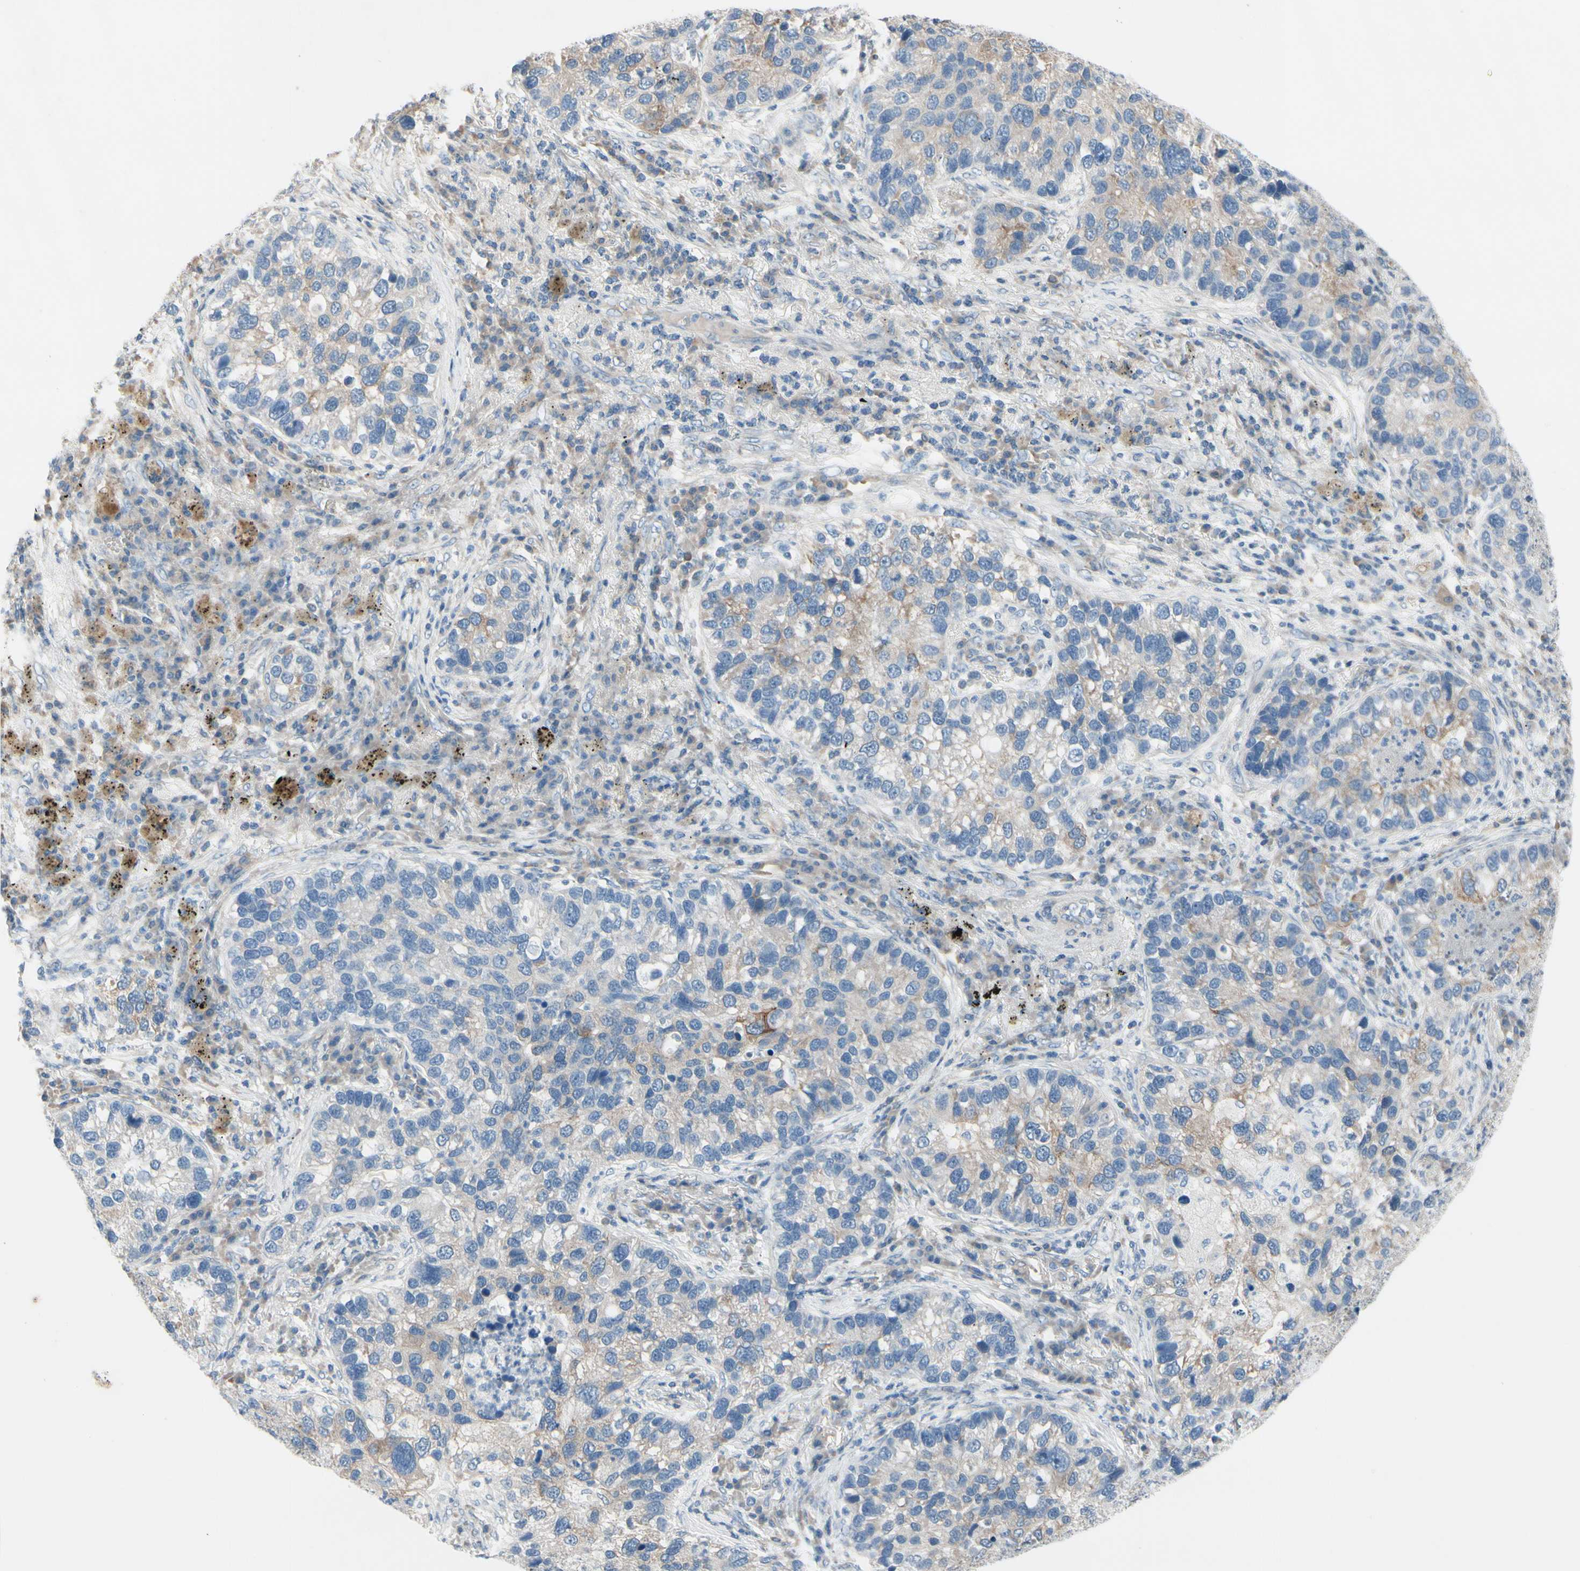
{"staining": {"intensity": "moderate", "quantity": "<25%", "location": "cytoplasmic/membranous"}, "tissue": "lung cancer", "cell_type": "Tumor cells", "image_type": "cancer", "snomed": [{"axis": "morphology", "description": "Normal tissue, NOS"}, {"axis": "morphology", "description": "Adenocarcinoma, NOS"}, {"axis": "topography", "description": "Bronchus"}, {"axis": "topography", "description": "Lung"}], "caption": "Protein expression analysis of human lung adenocarcinoma reveals moderate cytoplasmic/membranous positivity in about <25% of tumor cells.", "gene": "MAP2", "patient": {"sex": "male", "age": 54}}